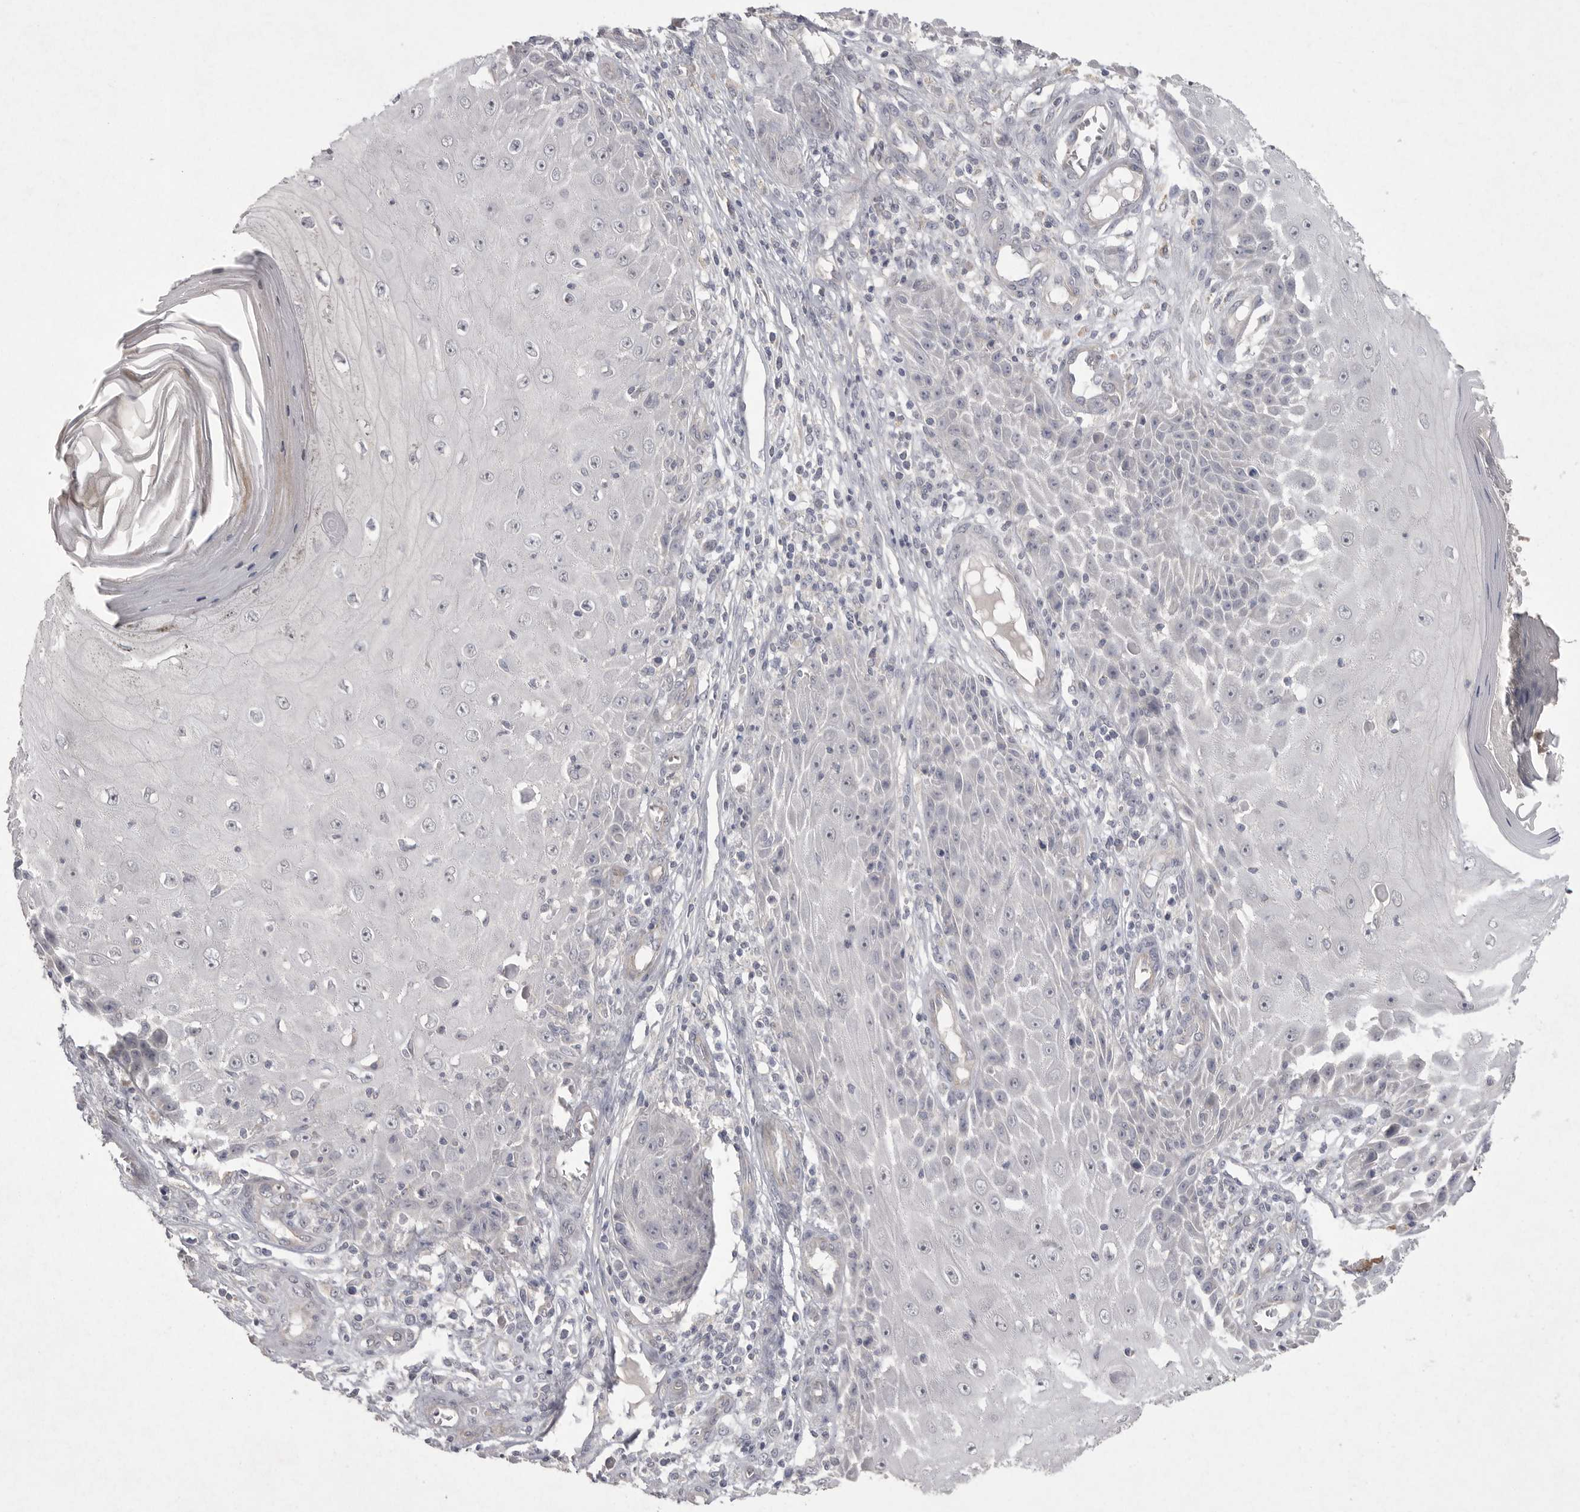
{"staining": {"intensity": "negative", "quantity": "none", "location": "none"}, "tissue": "skin cancer", "cell_type": "Tumor cells", "image_type": "cancer", "snomed": [{"axis": "morphology", "description": "Squamous cell carcinoma, NOS"}, {"axis": "topography", "description": "Skin"}], "caption": "Photomicrograph shows no significant protein expression in tumor cells of skin squamous cell carcinoma.", "gene": "VANGL2", "patient": {"sex": "female", "age": 73}}